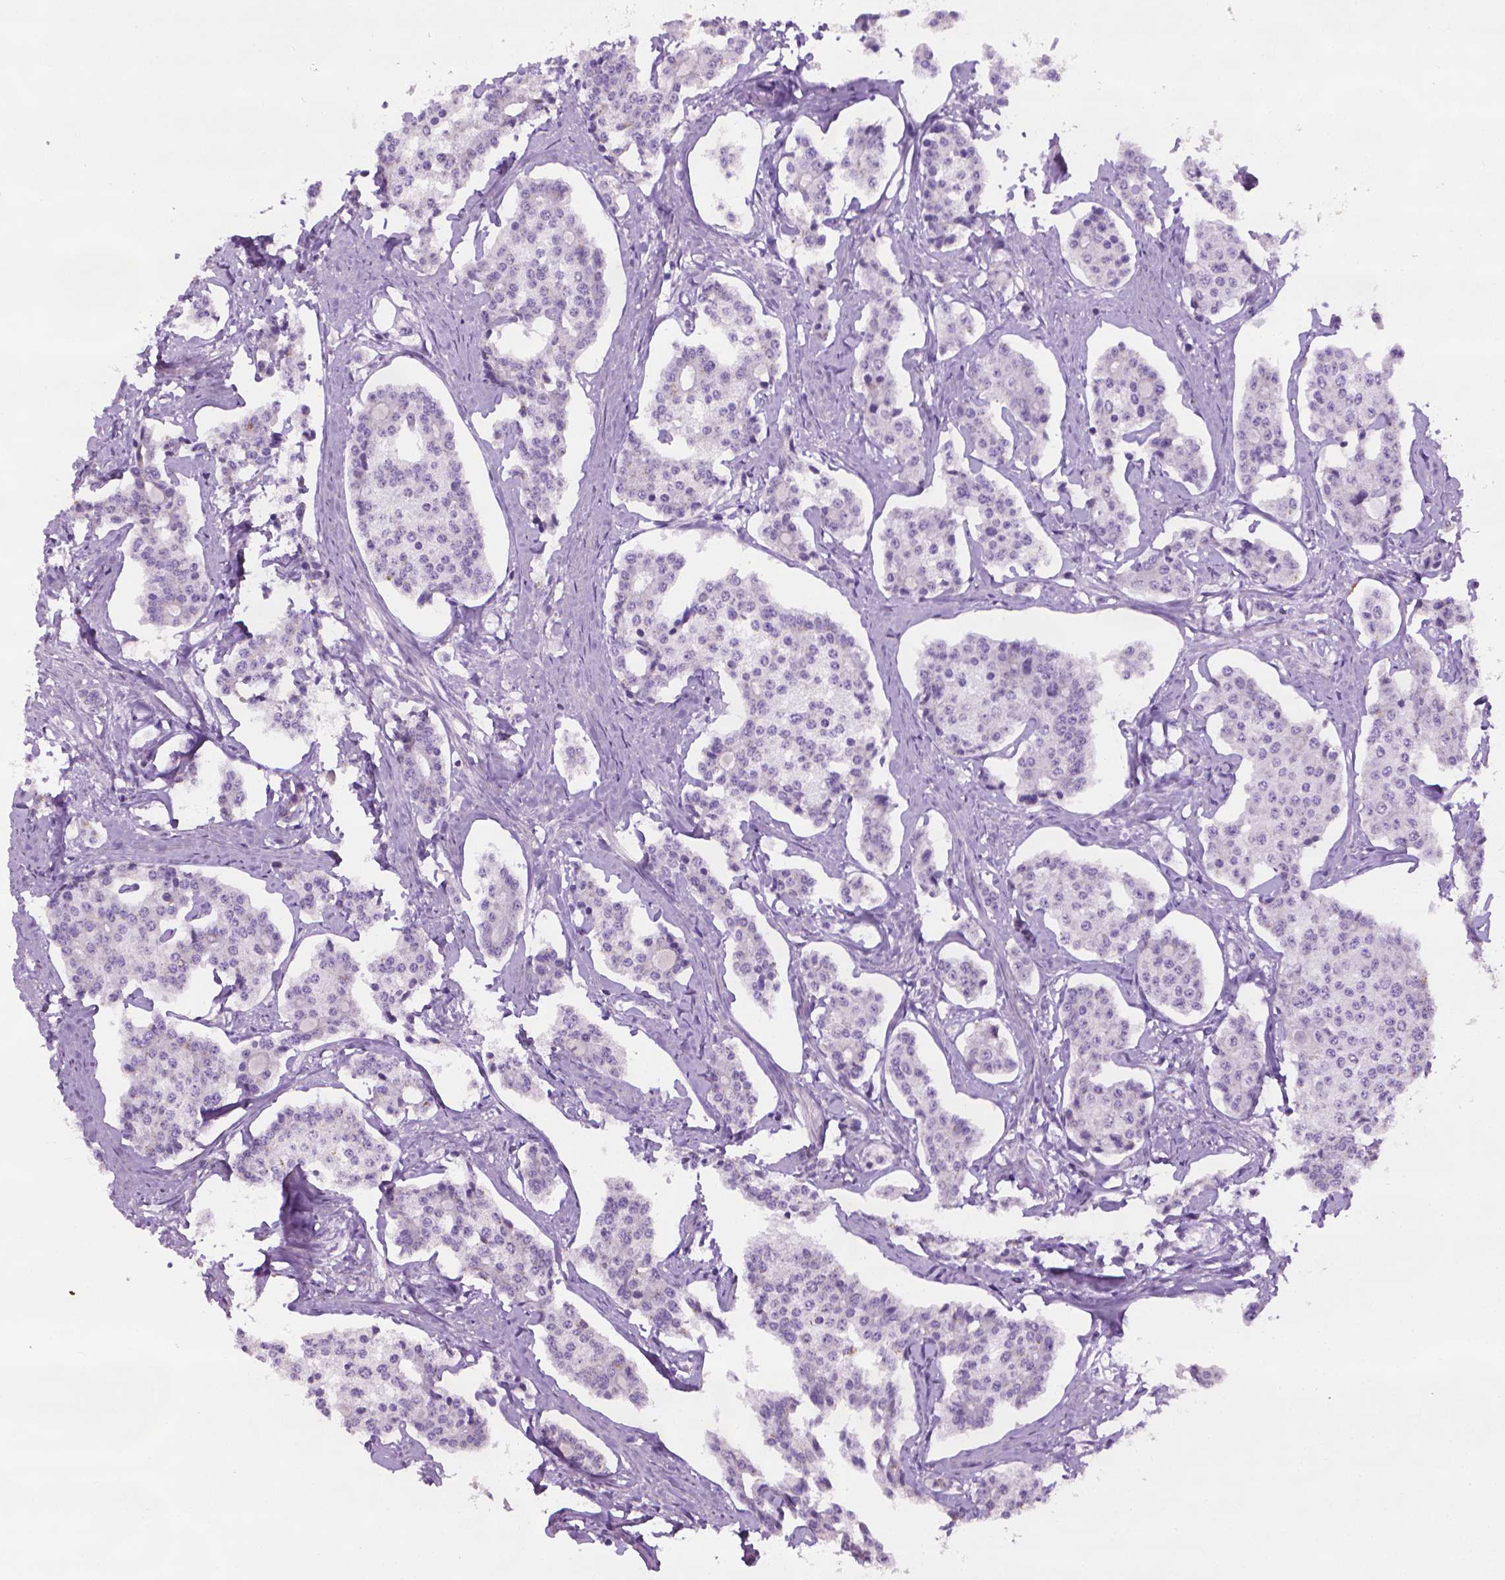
{"staining": {"intensity": "negative", "quantity": "none", "location": "none"}, "tissue": "carcinoid", "cell_type": "Tumor cells", "image_type": "cancer", "snomed": [{"axis": "morphology", "description": "Carcinoid, malignant, NOS"}, {"axis": "topography", "description": "Small intestine"}], "caption": "IHC micrograph of human carcinoid stained for a protein (brown), which reveals no expression in tumor cells.", "gene": "DNAI7", "patient": {"sex": "female", "age": 65}}